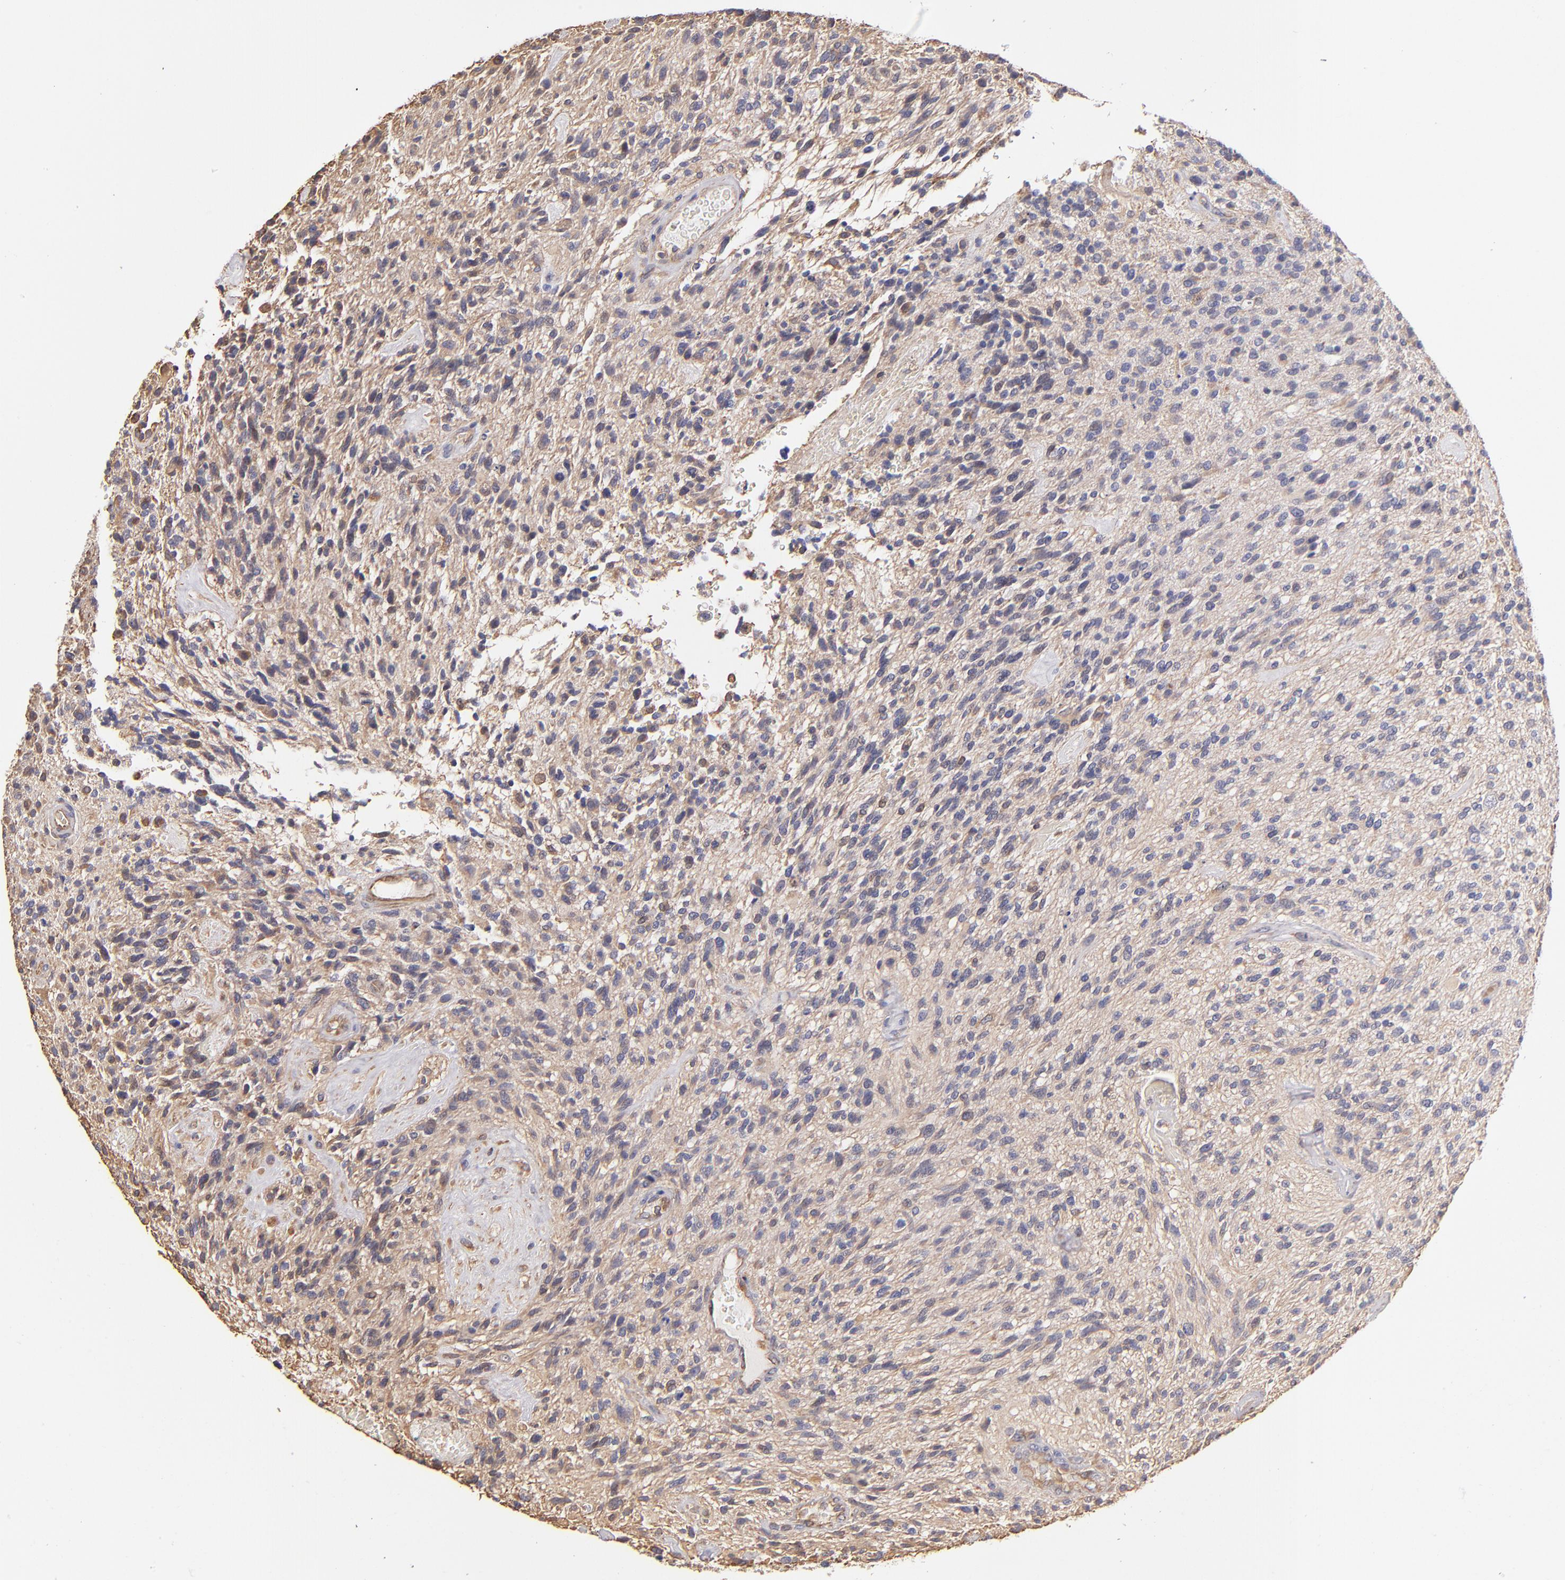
{"staining": {"intensity": "moderate", "quantity": "<25%", "location": "cytoplasmic/membranous"}, "tissue": "glioma", "cell_type": "Tumor cells", "image_type": "cancer", "snomed": [{"axis": "morphology", "description": "Normal tissue, NOS"}, {"axis": "morphology", "description": "Glioma, malignant, High grade"}, {"axis": "topography", "description": "Cerebral cortex"}], "caption": "Malignant high-grade glioma was stained to show a protein in brown. There is low levels of moderate cytoplasmic/membranous staining in about <25% of tumor cells. Ihc stains the protein in brown and the nuclei are stained blue.", "gene": "ABCC1", "patient": {"sex": "male", "age": 75}}